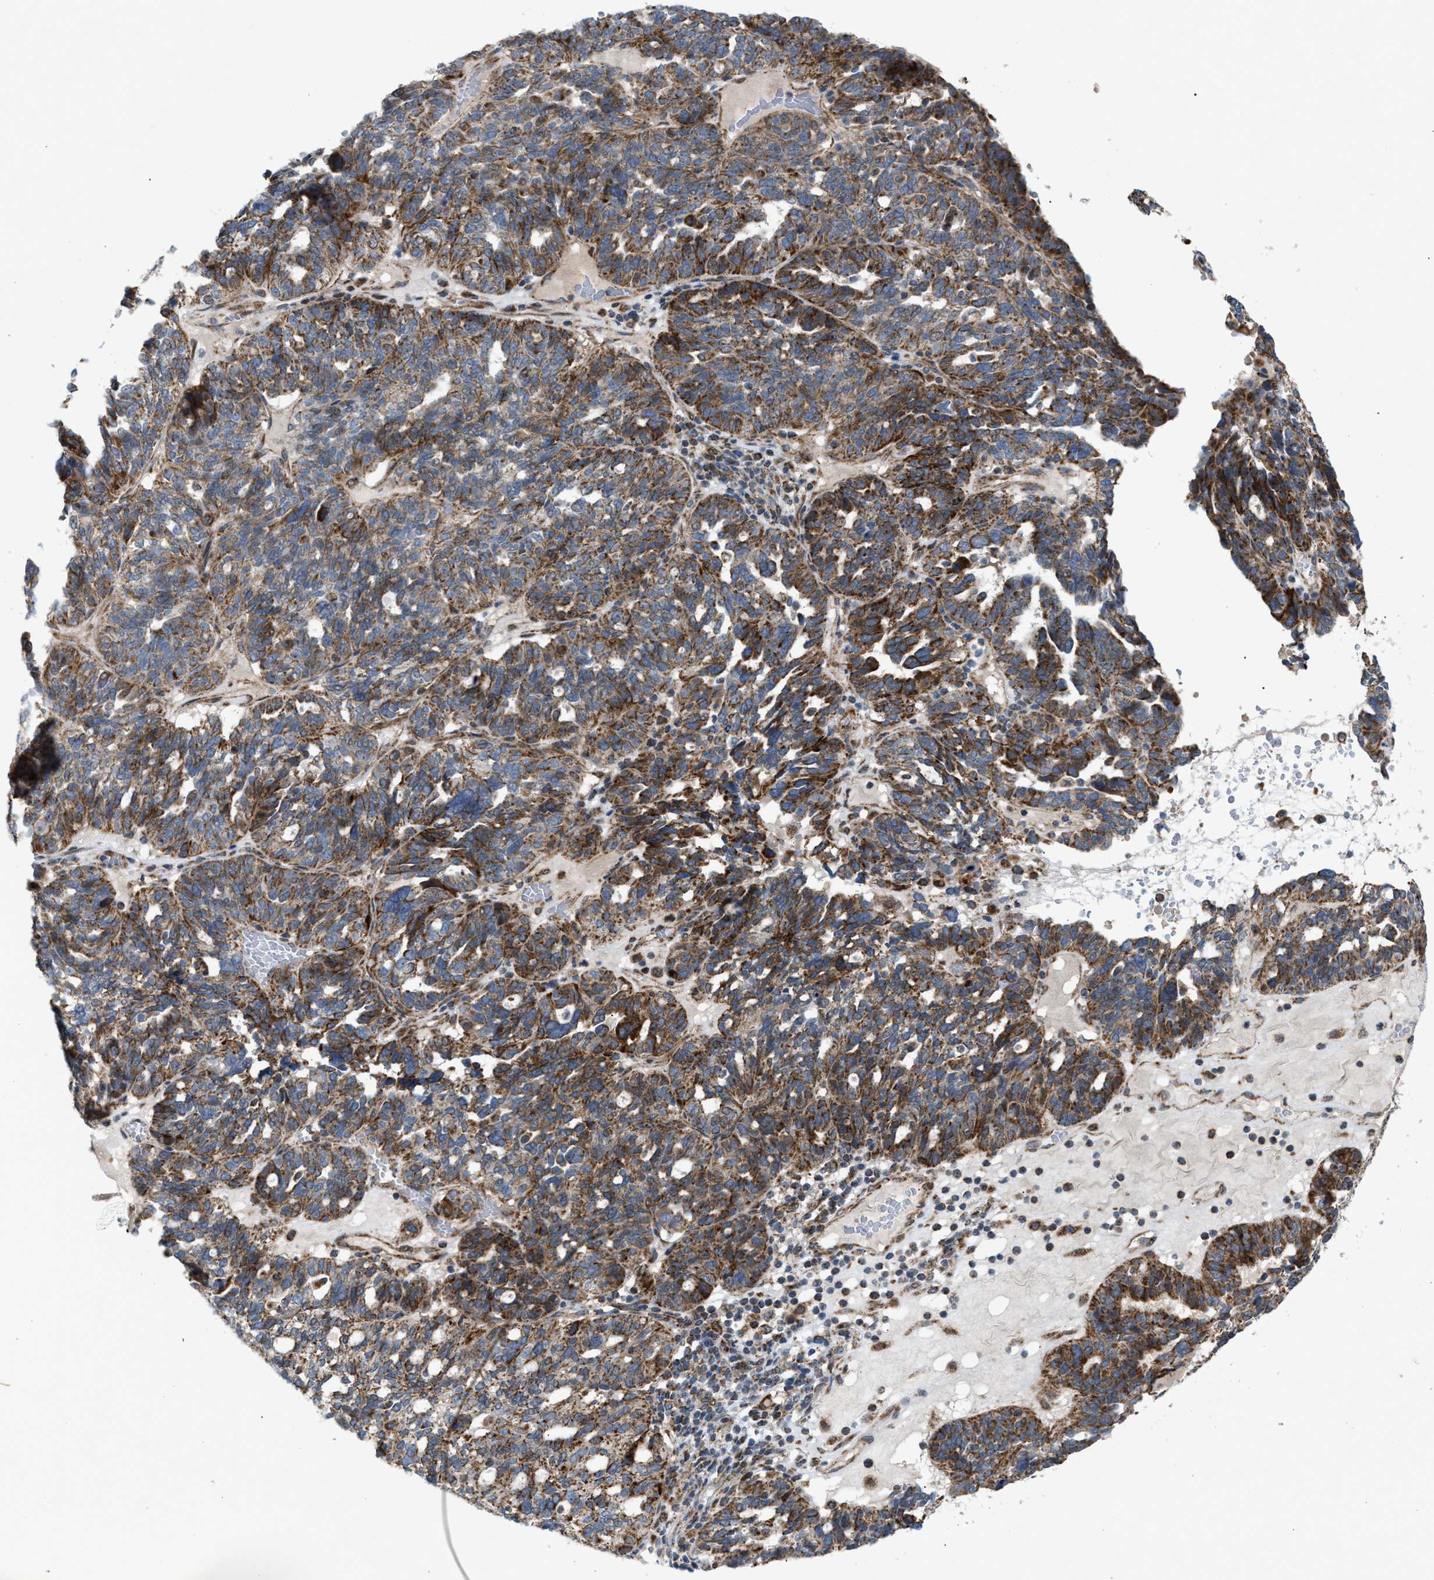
{"staining": {"intensity": "moderate", "quantity": ">75%", "location": "cytoplasmic/membranous"}, "tissue": "ovarian cancer", "cell_type": "Tumor cells", "image_type": "cancer", "snomed": [{"axis": "morphology", "description": "Cystadenocarcinoma, serous, NOS"}, {"axis": "topography", "description": "Ovary"}], "caption": "Ovarian serous cystadenocarcinoma stained for a protein exhibits moderate cytoplasmic/membranous positivity in tumor cells.", "gene": "TACO1", "patient": {"sex": "female", "age": 59}}